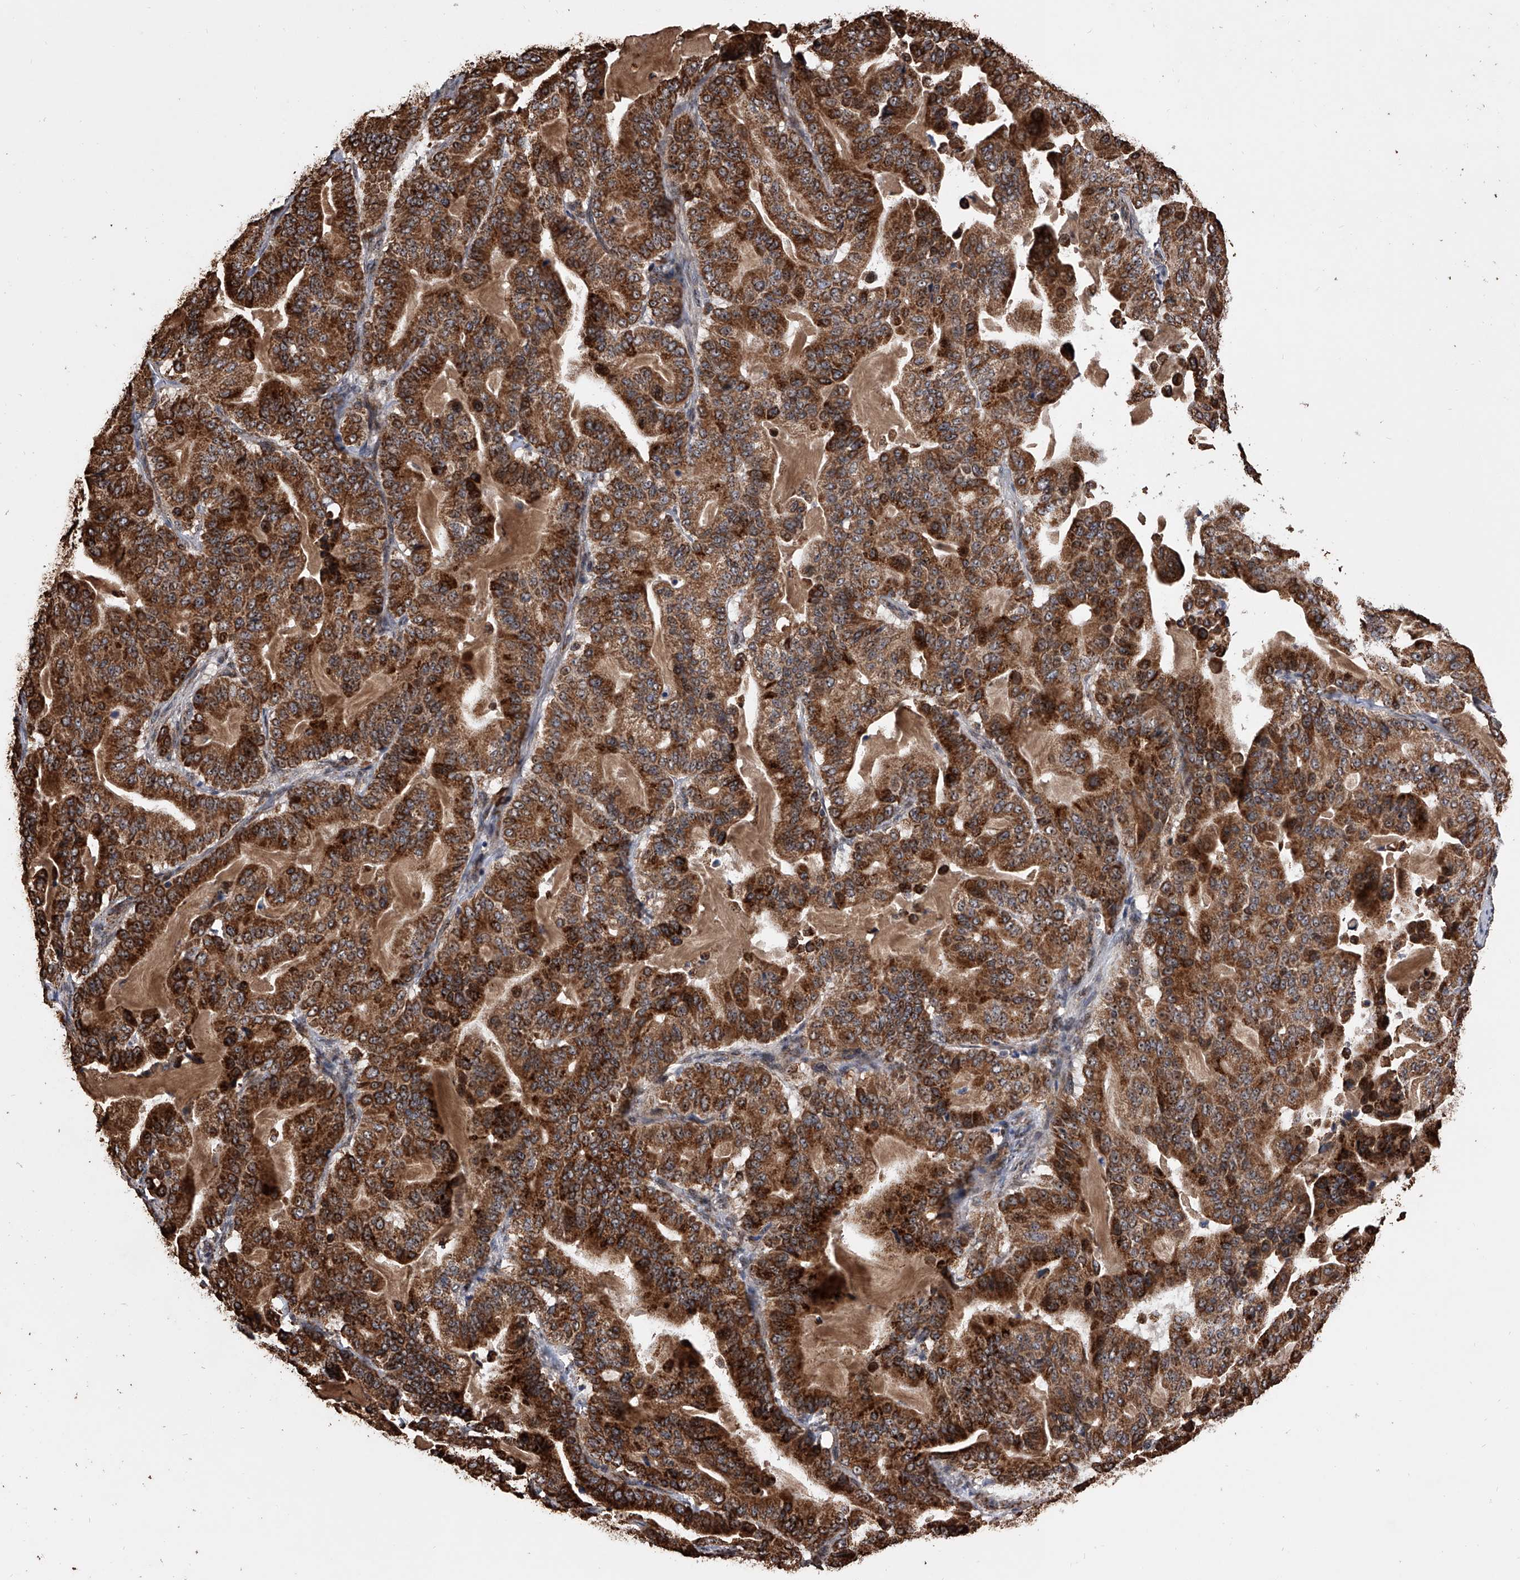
{"staining": {"intensity": "strong", "quantity": ">75%", "location": "cytoplasmic/membranous"}, "tissue": "pancreatic cancer", "cell_type": "Tumor cells", "image_type": "cancer", "snomed": [{"axis": "morphology", "description": "Adenocarcinoma, NOS"}, {"axis": "topography", "description": "Pancreas"}], "caption": "Protein staining of adenocarcinoma (pancreatic) tissue demonstrates strong cytoplasmic/membranous expression in about >75% of tumor cells.", "gene": "SMPDL3A", "patient": {"sex": "male", "age": 63}}